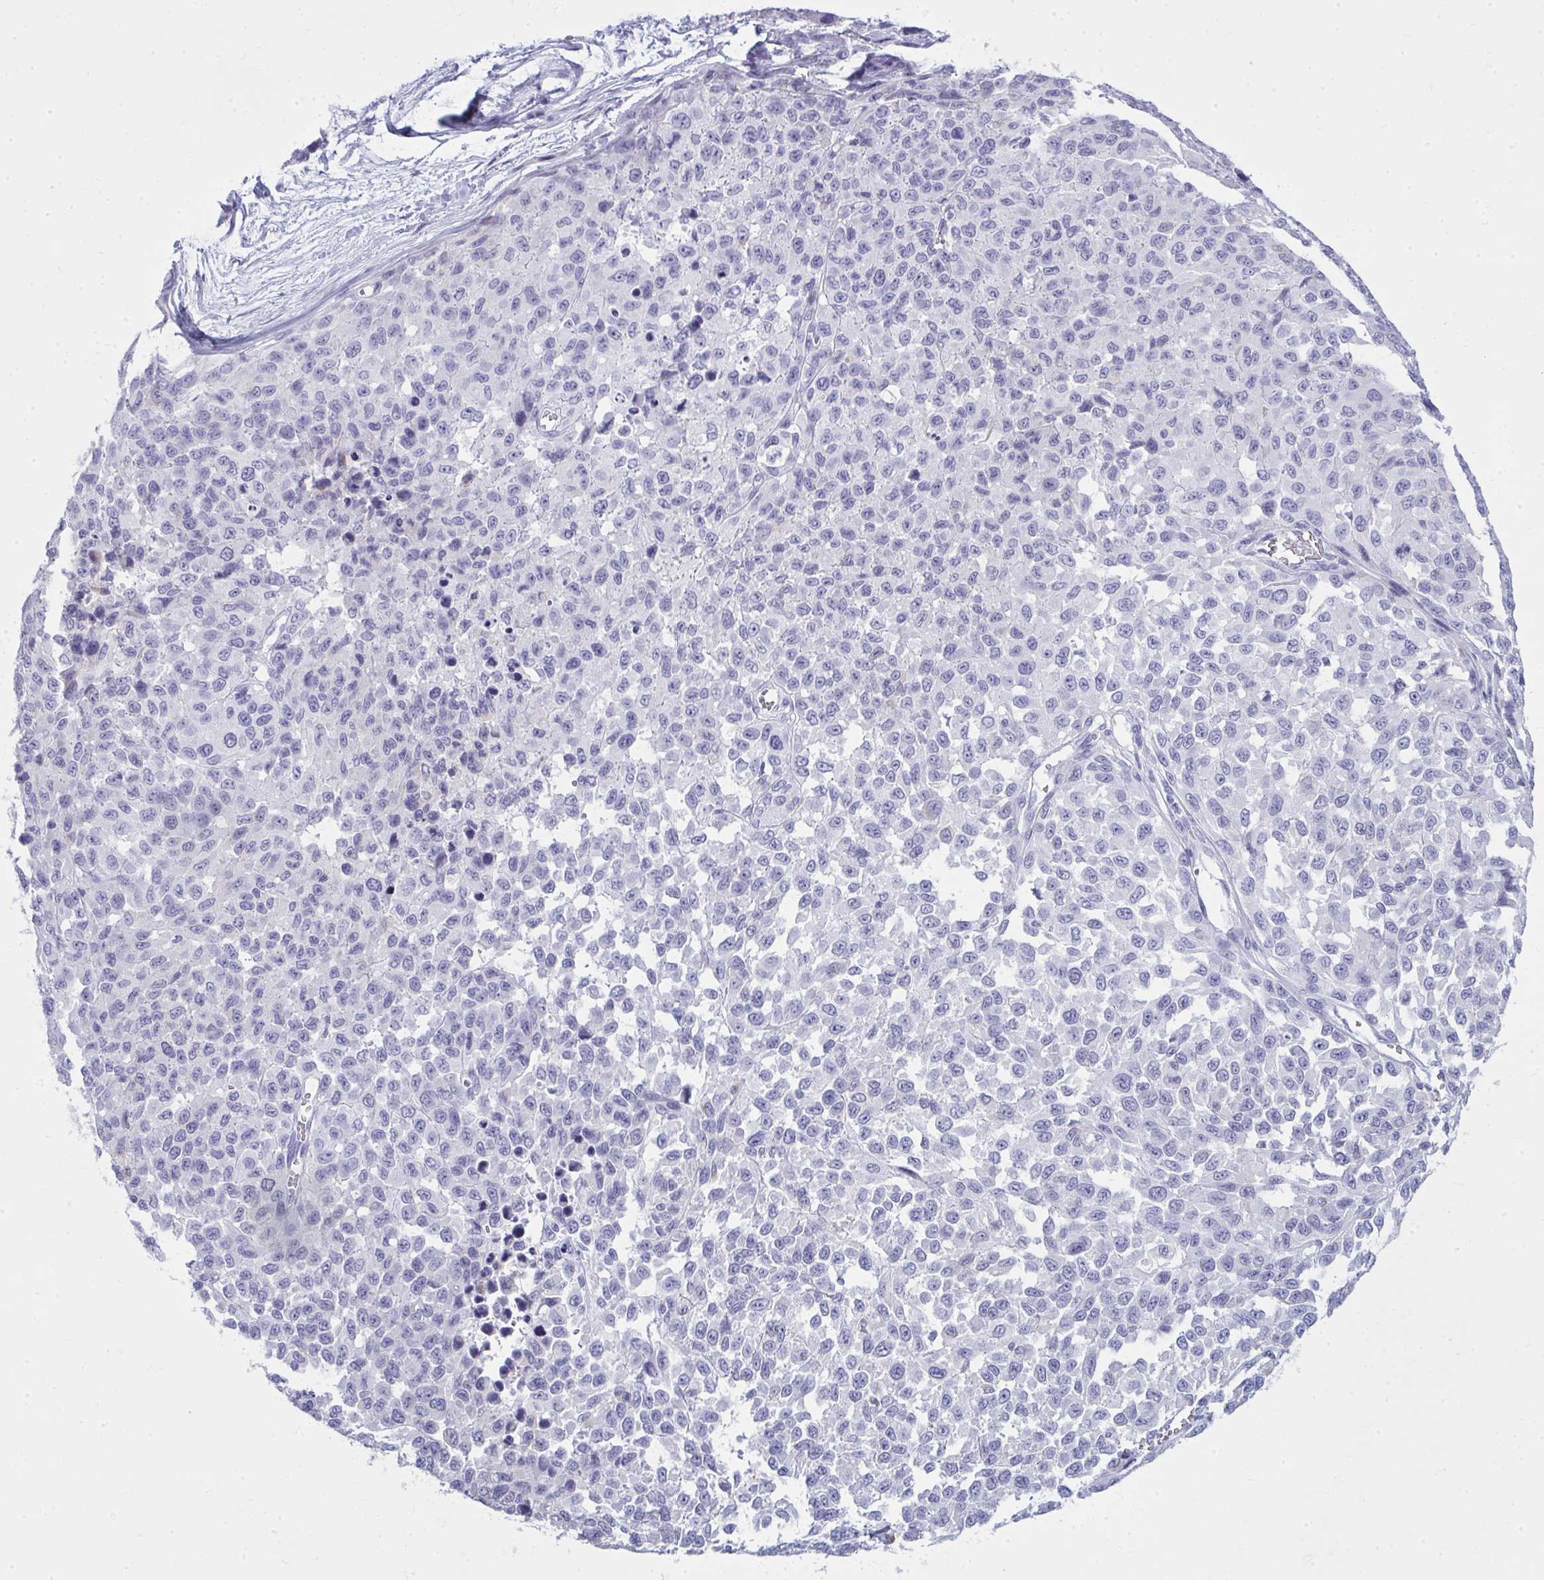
{"staining": {"intensity": "negative", "quantity": "none", "location": "none"}, "tissue": "melanoma", "cell_type": "Tumor cells", "image_type": "cancer", "snomed": [{"axis": "morphology", "description": "Malignant melanoma, NOS"}, {"axis": "topography", "description": "Skin"}], "caption": "Immunohistochemistry (IHC) photomicrograph of neoplastic tissue: human malignant melanoma stained with DAB (3,3'-diaminobenzidine) shows no significant protein staining in tumor cells.", "gene": "QDPR", "patient": {"sex": "male", "age": 62}}